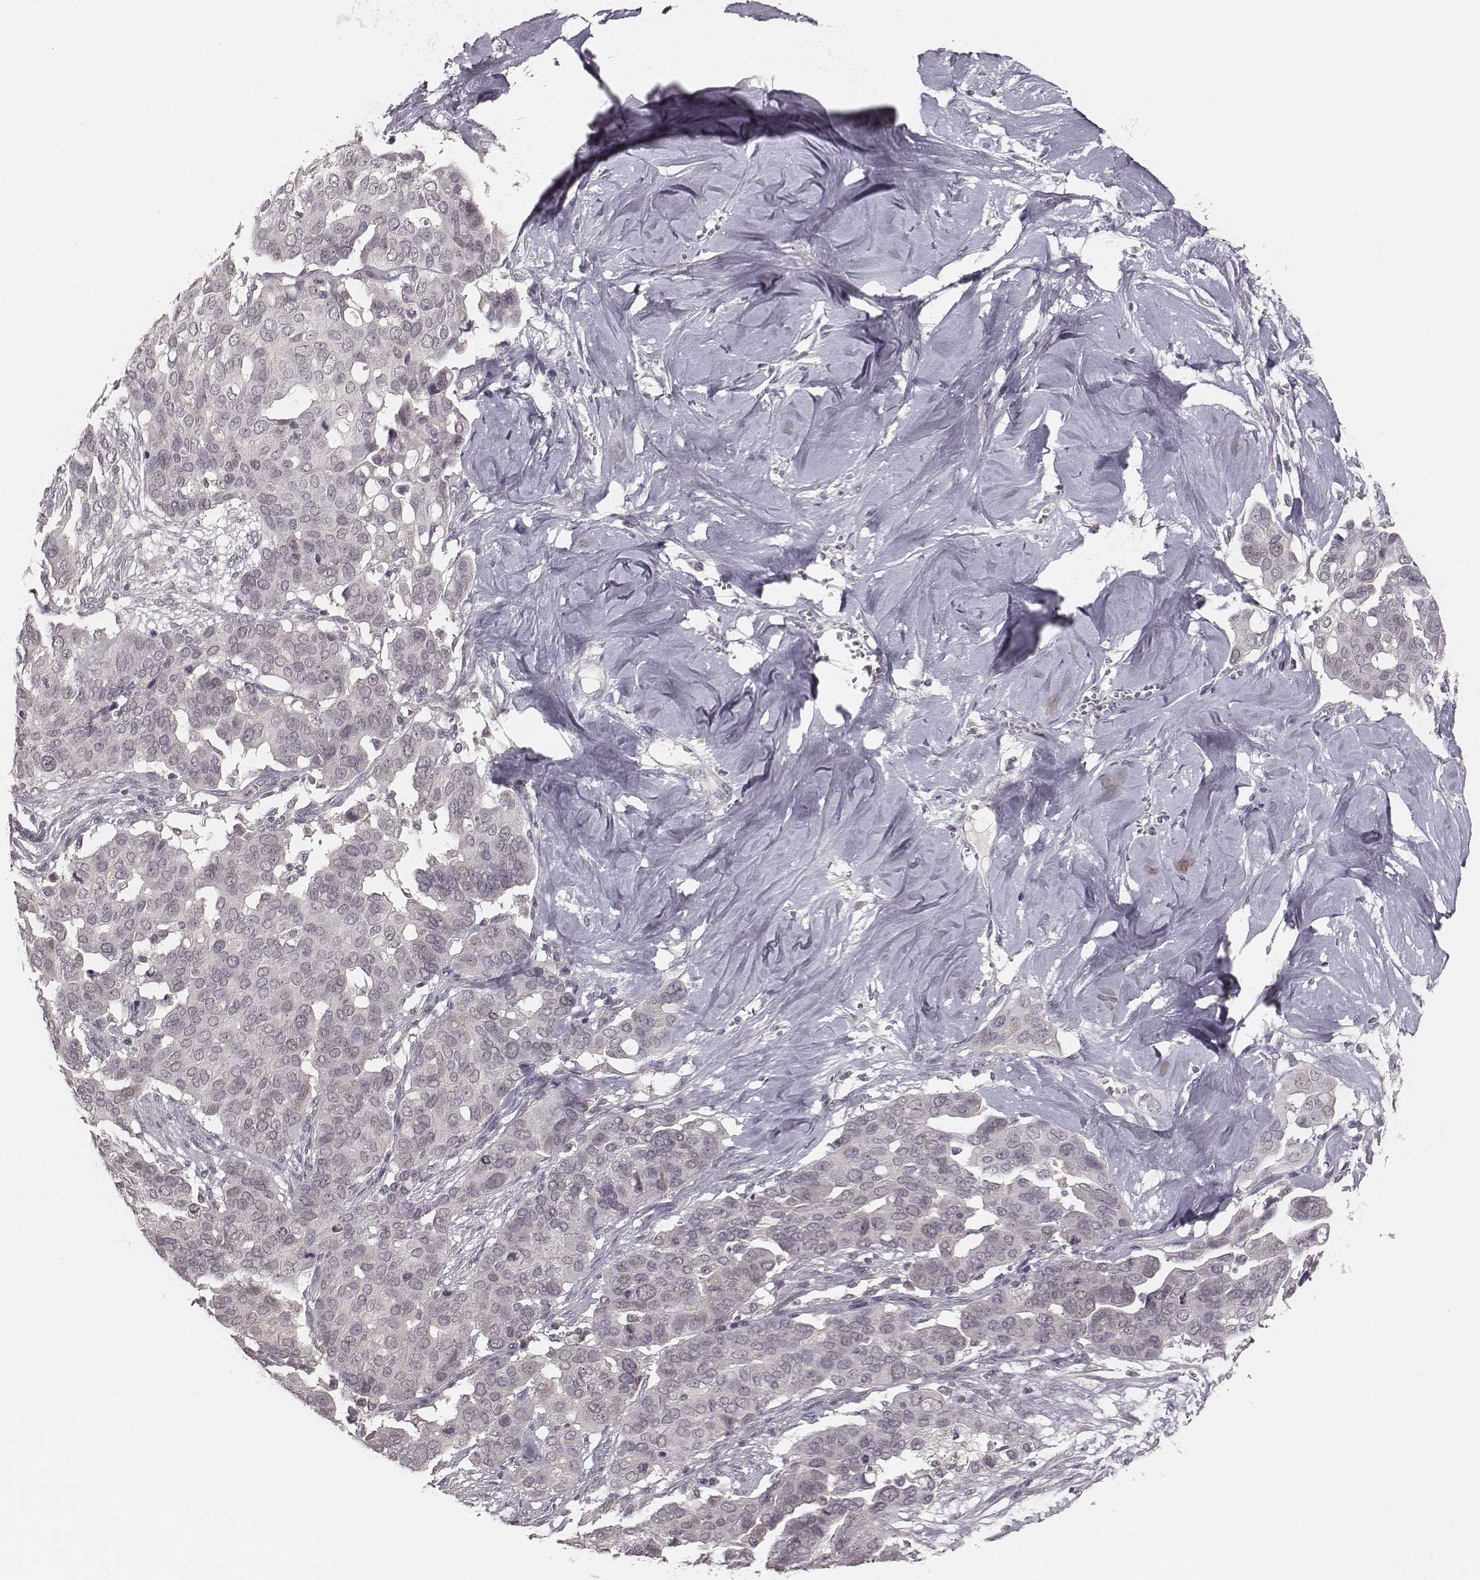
{"staining": {"intensity": "negative", "quantity": "none", "location": "none"}, "tissue": "ovarian cancer", "cell_type": "Tumor cells", "image_type": "cancer", "snomed": [{"axis": "morphology", "description": "Carcinoma, endometroid"}, {"axis": "topography", "description": "Ovary"}], "caption": "Ovarian cancer stained for a protein using immunohistochemistry (IHC) exhibits no expression tumor cells.", "gene": "LY6K", "patient": {"sex": "female", "age": 78}}